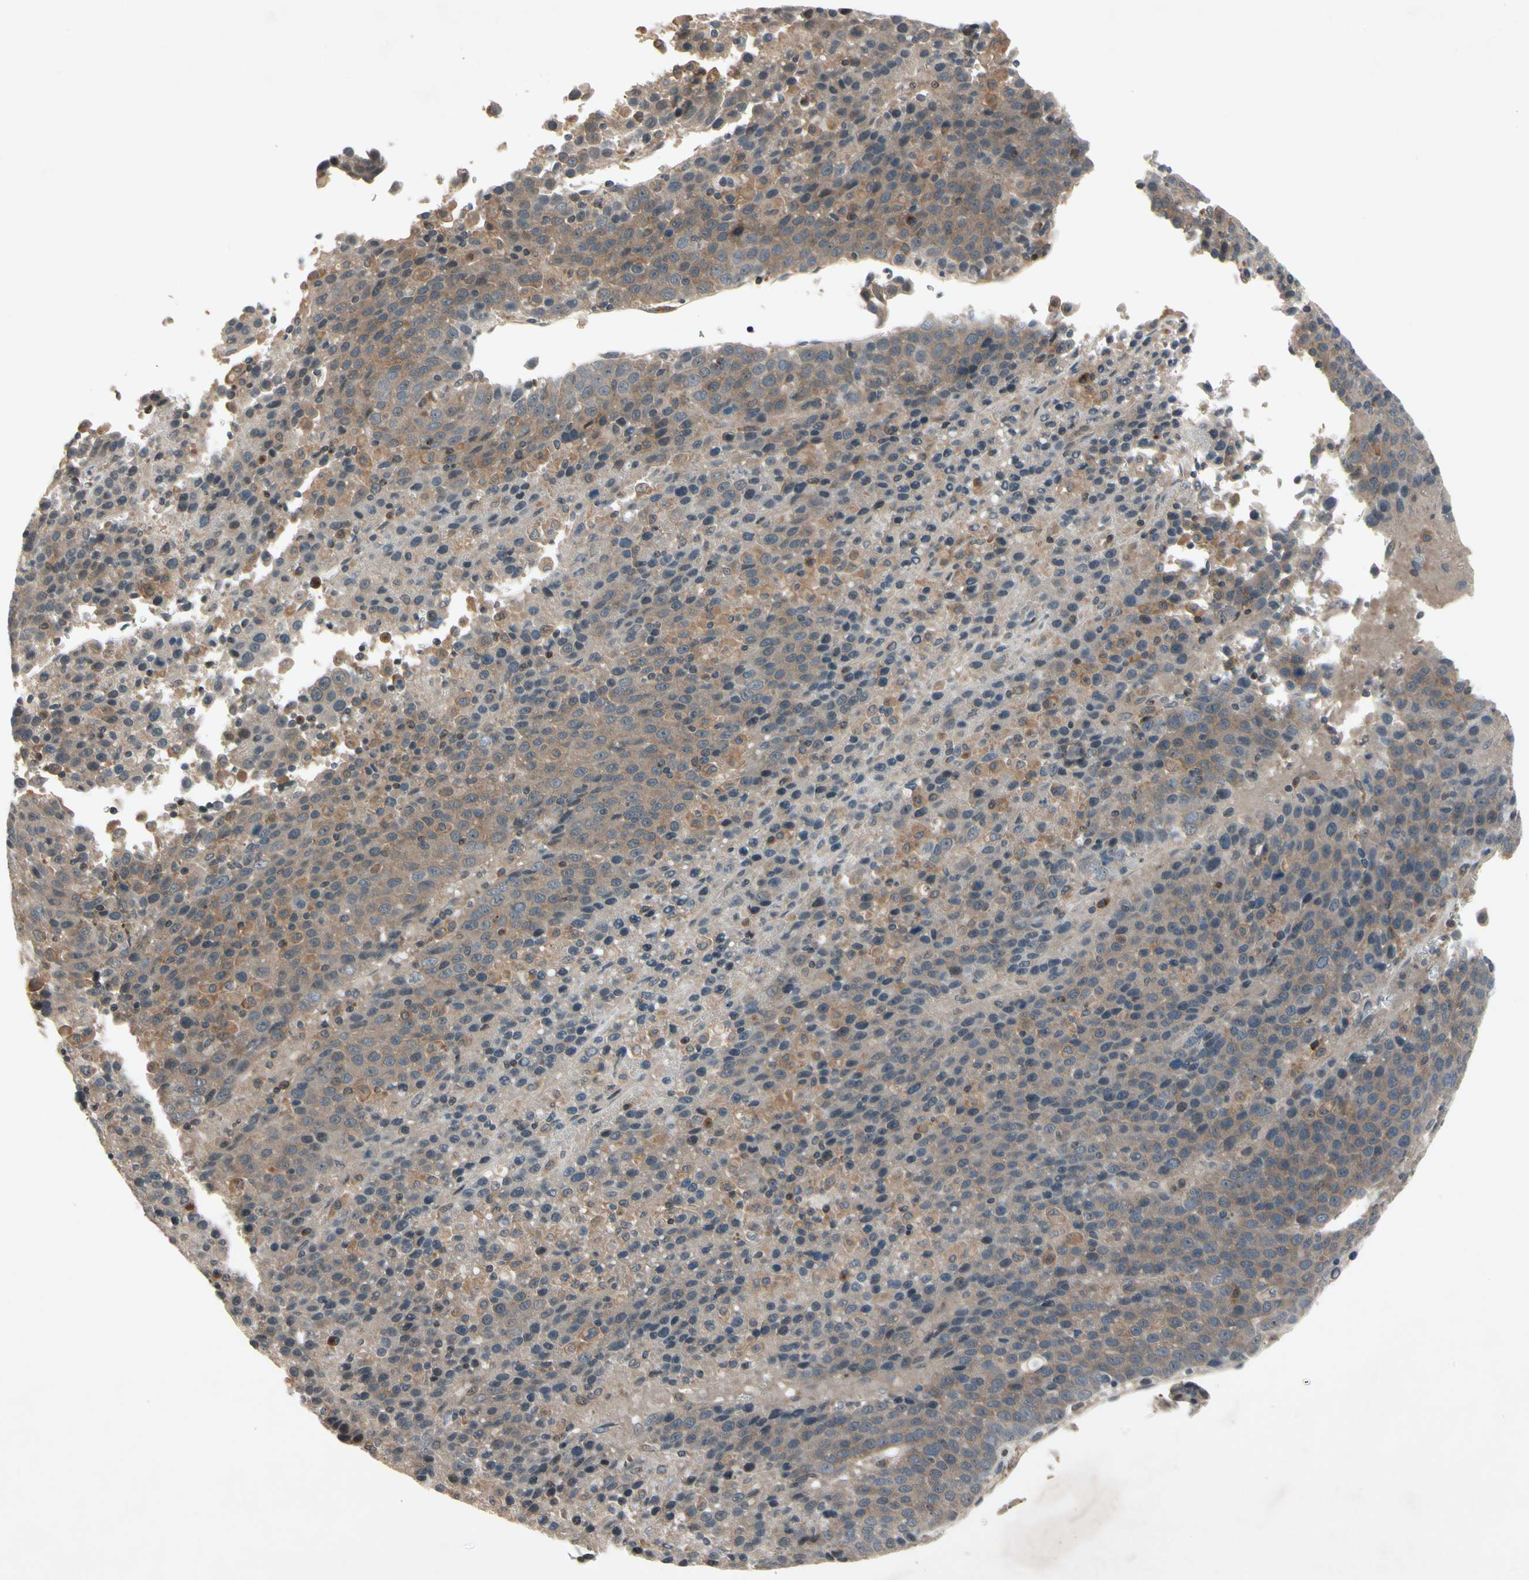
{"staining": {"intensity": "moderate", "quantity": "25%-75%", "location": "cytoplasmic/membranous"}, "tissue": "liver cancer", "cell_type": "Tumor cells", "image_type": "cancer", "snomed": [{"axis": "morphology", "description": "Carcinoma, Hepatocellular, NOS"}, {"axis": "topography", "description": "Liver"}], "caption": "Immunohistochemistry of human liver hepatocellular carcinoma exhibits medium levels of moderate cytoplasmic/membranous staining in approximately 25%-75% of tumor cells.", "gene": "NSF", "patient": {"sex": "female", "age": 53}}